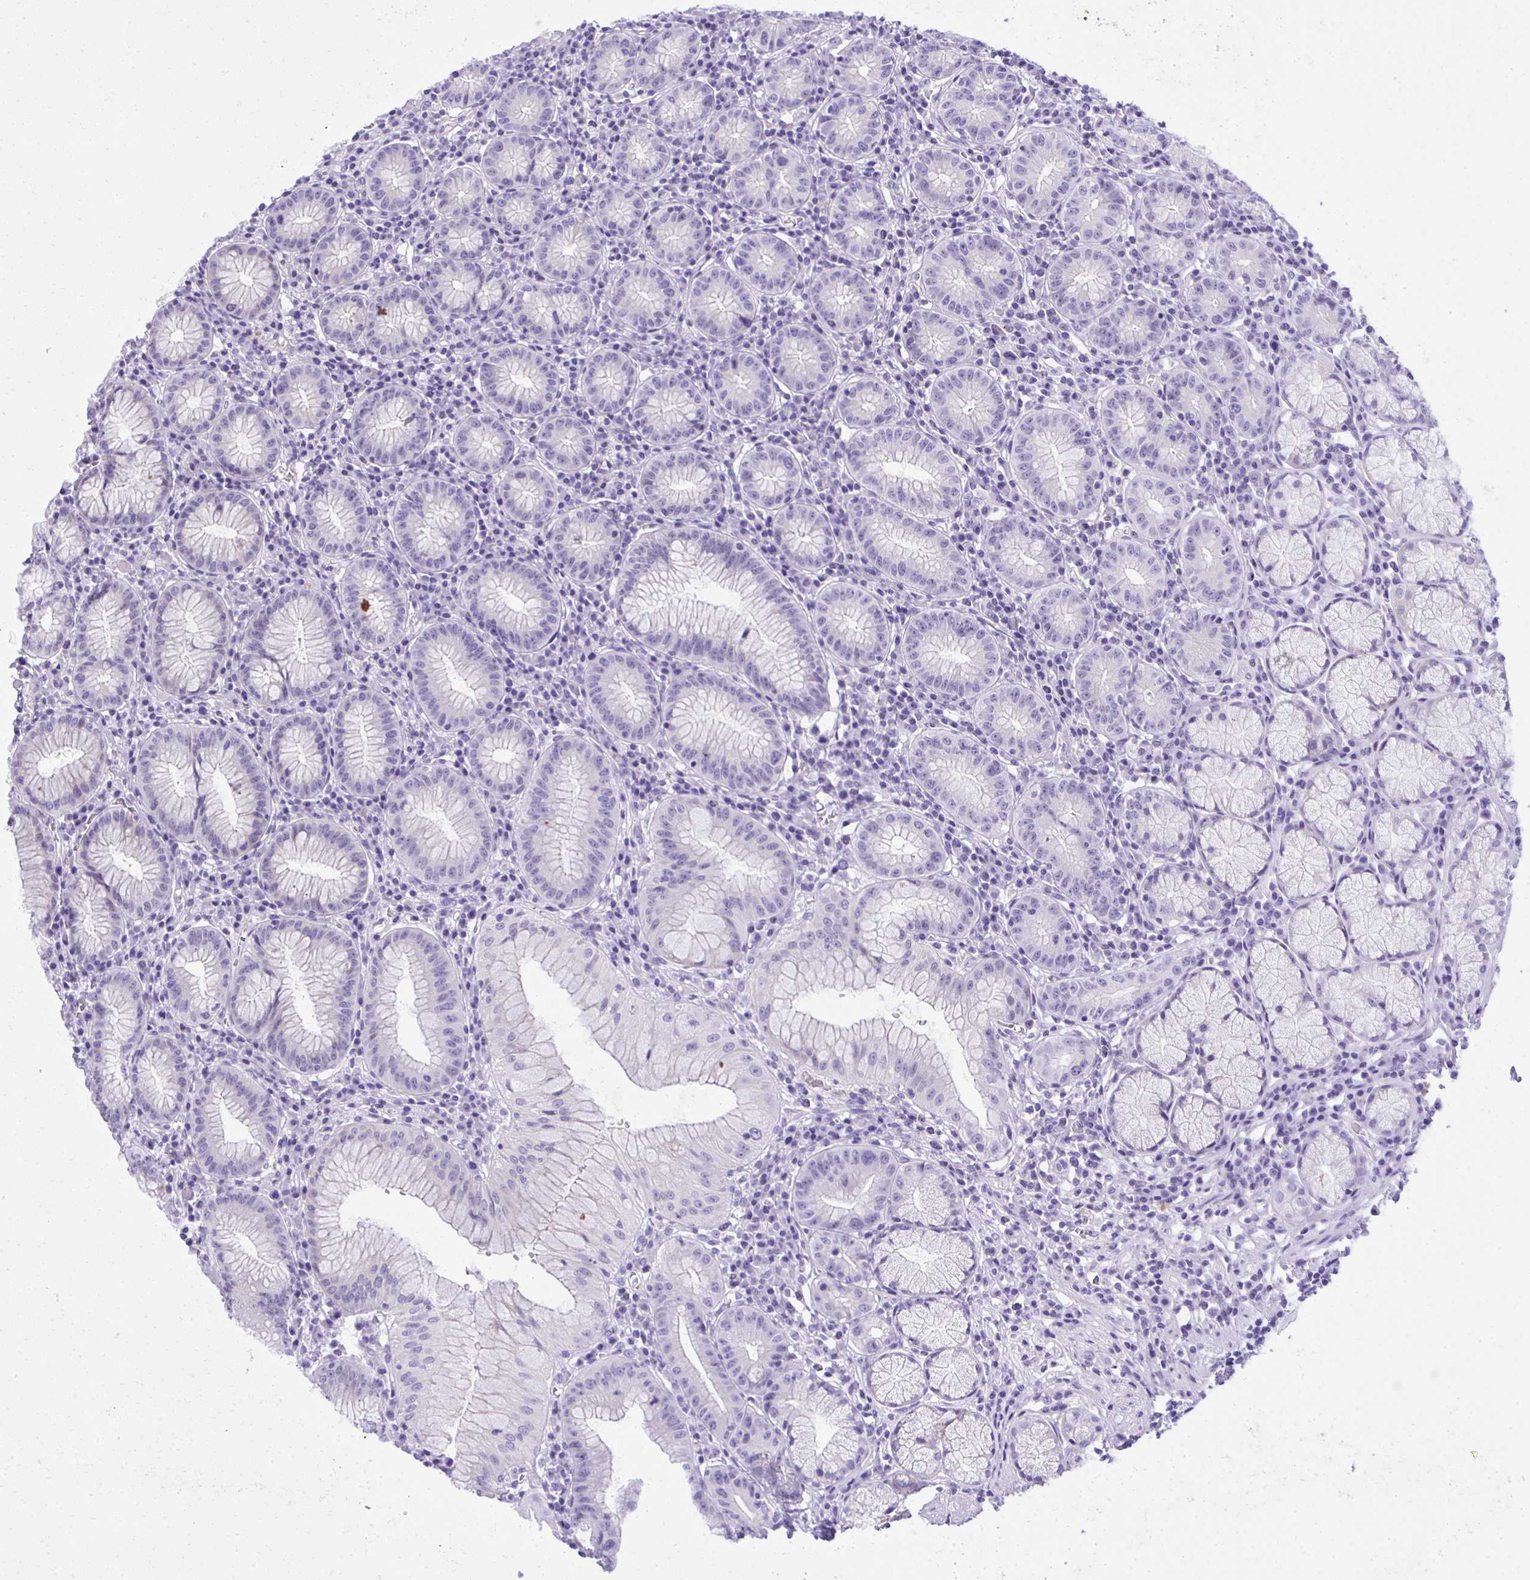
{"staining": {"intensity": "negative", "quantity": "none", "location": "none"}, "tissue": "stomach", "cell_type": "Glandular cells", "image_type": "normal", "snomed": [{"axis": "morphology", "description": "Normal tissue, NOS"}, {"axis": "topography", "description": "Stomach"}], "caption": "Immunohistochemistry (IHC) of normal stomach shows no expression in glandular cells.", "gene": "ST6GALNAC3", "patient": {"sex": "male", "age": 55}}